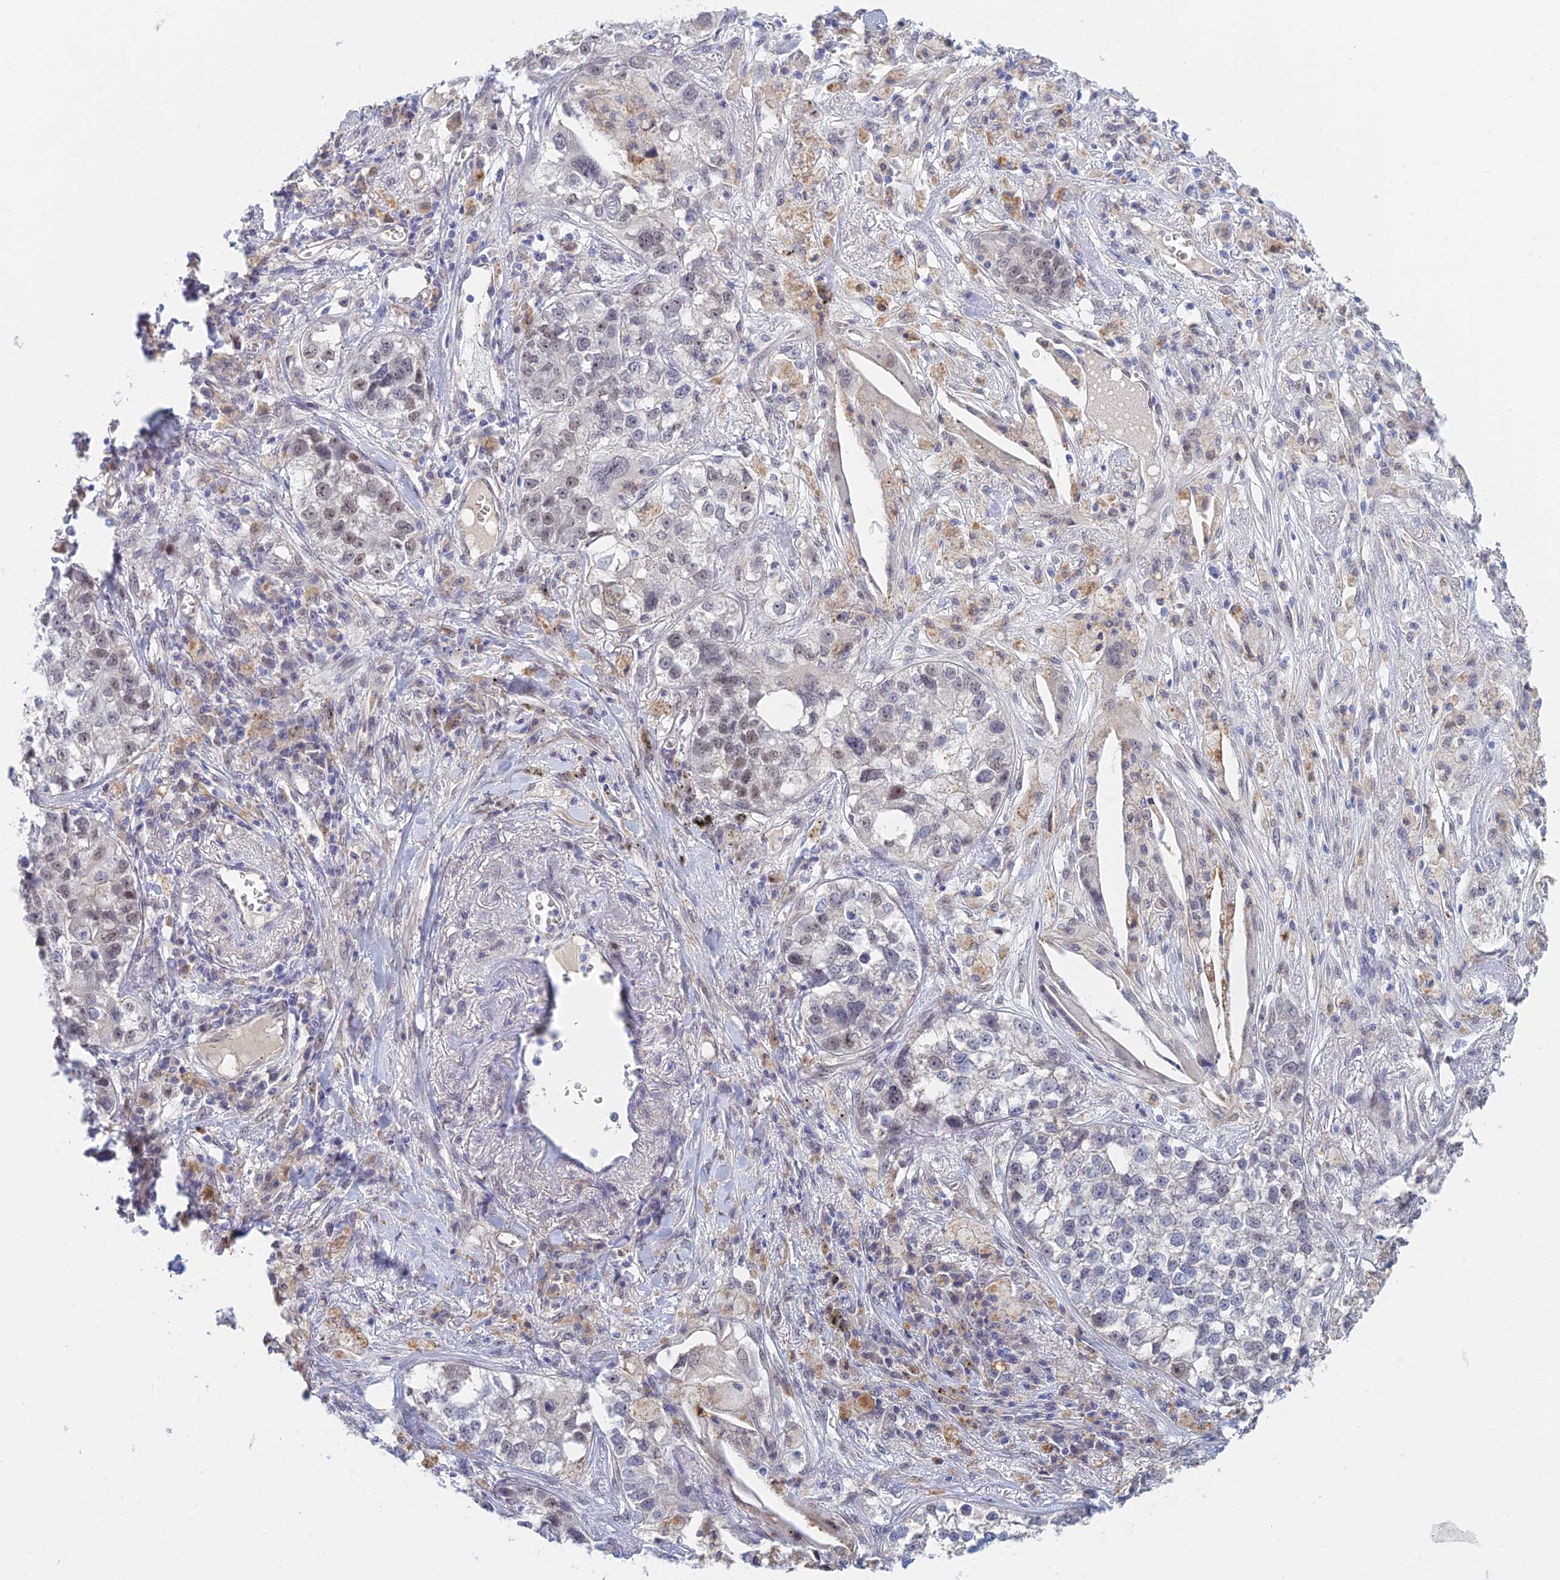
{"staining": {"intensity": "weak", "quantity": "<25%", "location": "nuclear"}, "tissue": "lung cancer", "cell_type": "Tumor cells", "image_type": "cancer", "snomed": [{"axis": "morphology", "description": "Adenocarcinoma, NOS"}, {"axis": "topography", "description": "Lung"}], "caption": "The immunohistochemistry (IHC) image has no significant staining in tumor cells of adenocarcinoma (lung) tissue.", "gene": "ZUP1", "patient": {"sex": "male", "age": 49}}